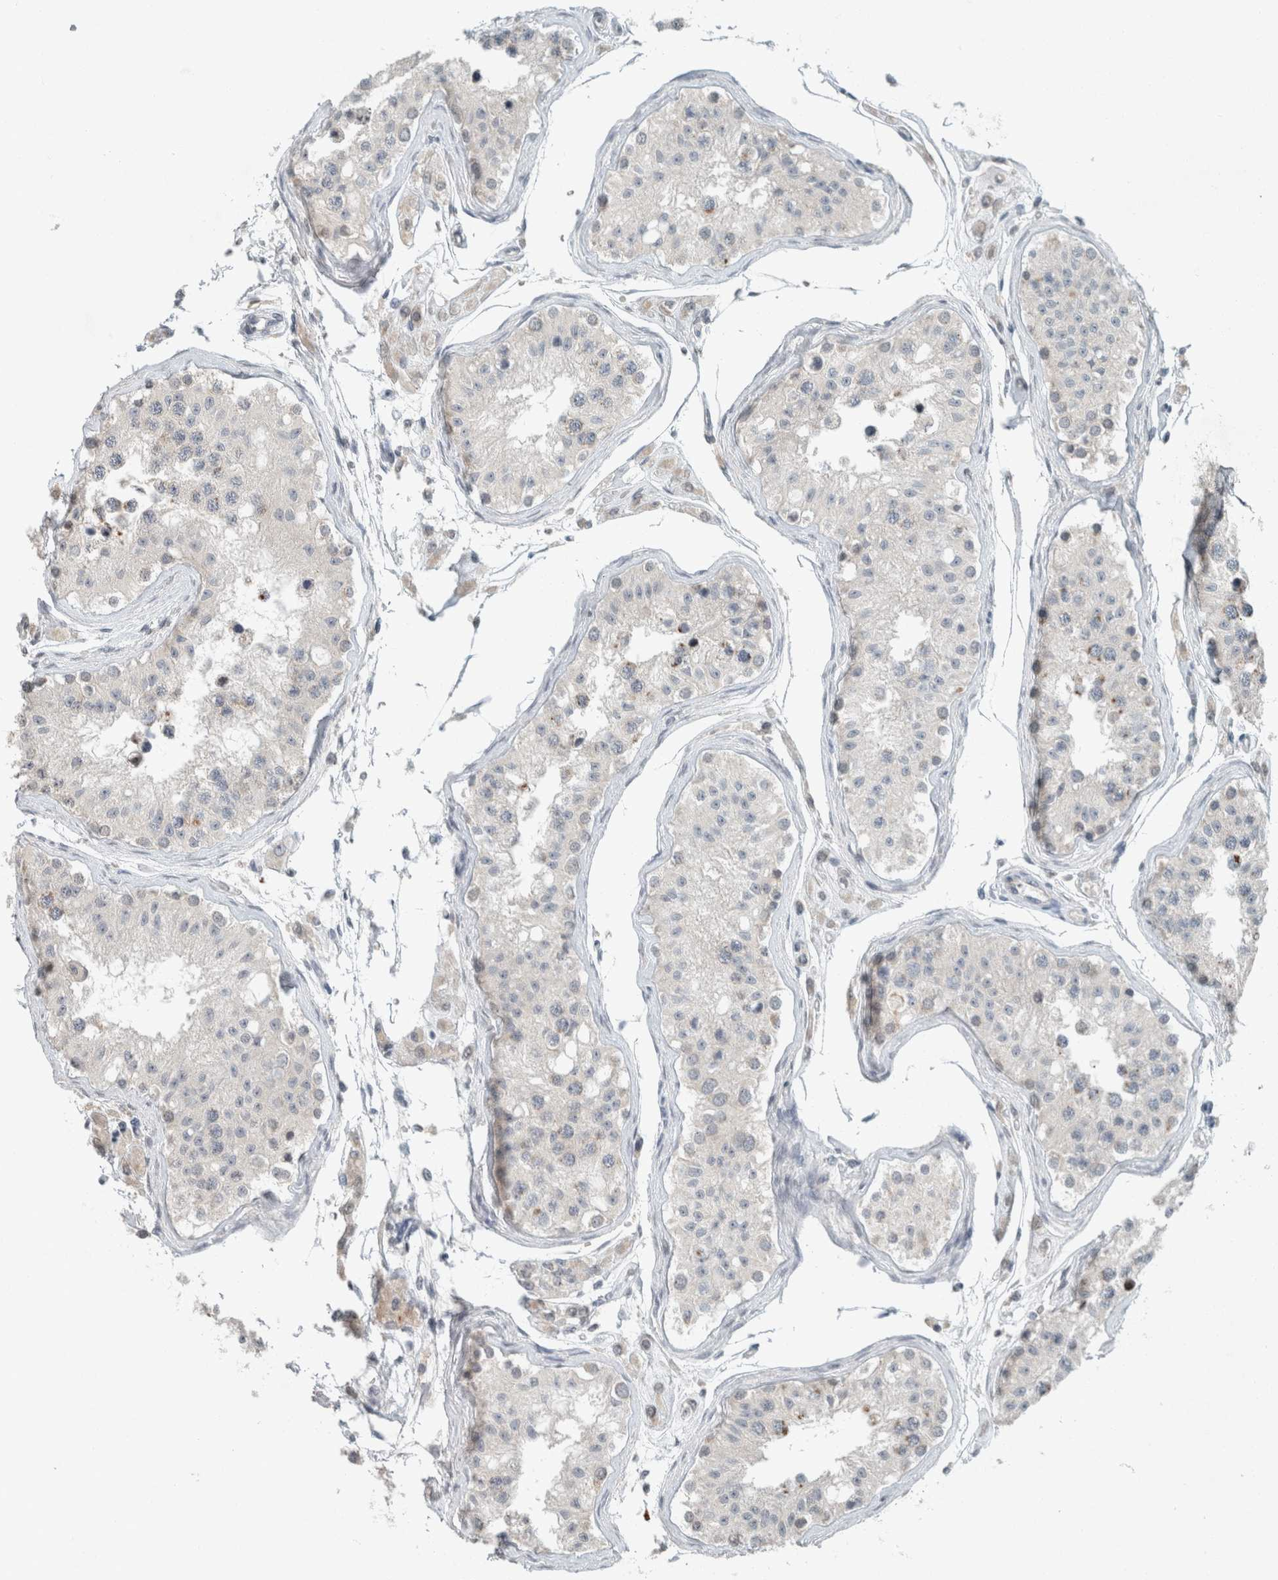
{"staining": {"intensity": "weak", "quantity": "<25%", "location": "cytoplasmic/membranous"}, "tissue": "testis", "cell_type": "Cells in seminiferous ducts", "image_type": "normal", "snomed": [{"axis": "morphology", "description": "Normal tissue, NOS"}, {"axis": "morphology", "description": "Adenocarcinoma, metastatic, NOS"}, {"axis": "topography", "description": "Testis"}], "caption": "High magnification brightfield microscopy of unremarkable testis stained with DAB (brown) and counterstained with hematoxylin (blue): cells in seminiferous ducts show no significant positivity. Nuclei are stained in blue.", "gene": "TRIT1", "patient": {"sex": "male", "age": 26}}